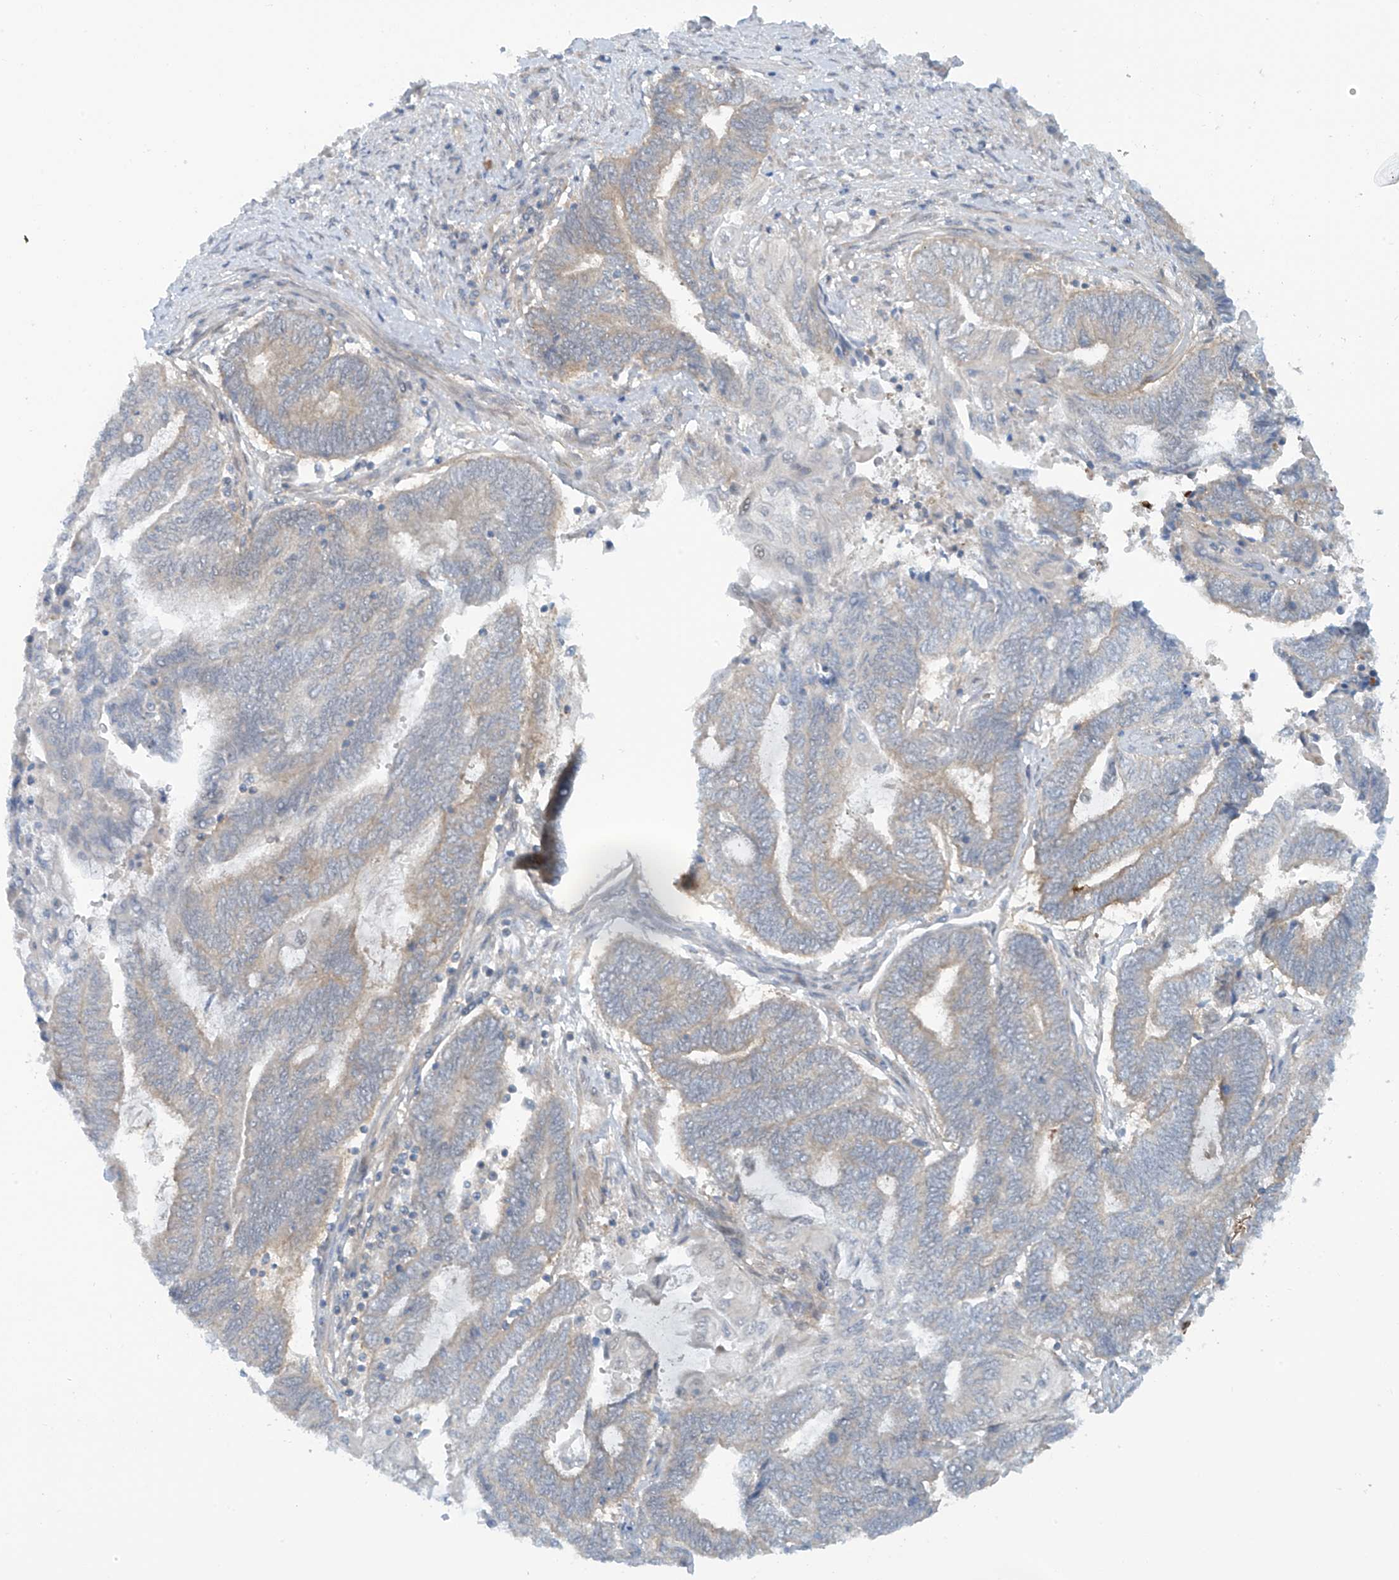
{"staining": {"intensity": "negative", "quantity": "none", "location": "none"}, "tissue": "endometrial cancer", "cell_type": "Tumor cells", "image_type": "cancer", "snomed": [{"axis": "morphology", "description": "Adenocarcinoma, NOS"}, {"axis": "topography", "description": "Uterus"}, {"axis": "topography", "description": "Endometrium"}], "caption": "Immunohistochemistry micrograph of human endometrial cancer stained for a protein (brown), which shows no expression in tumor cells.", "gene": "FSD1L", "patient": {"sex": "female", "age": 70}}